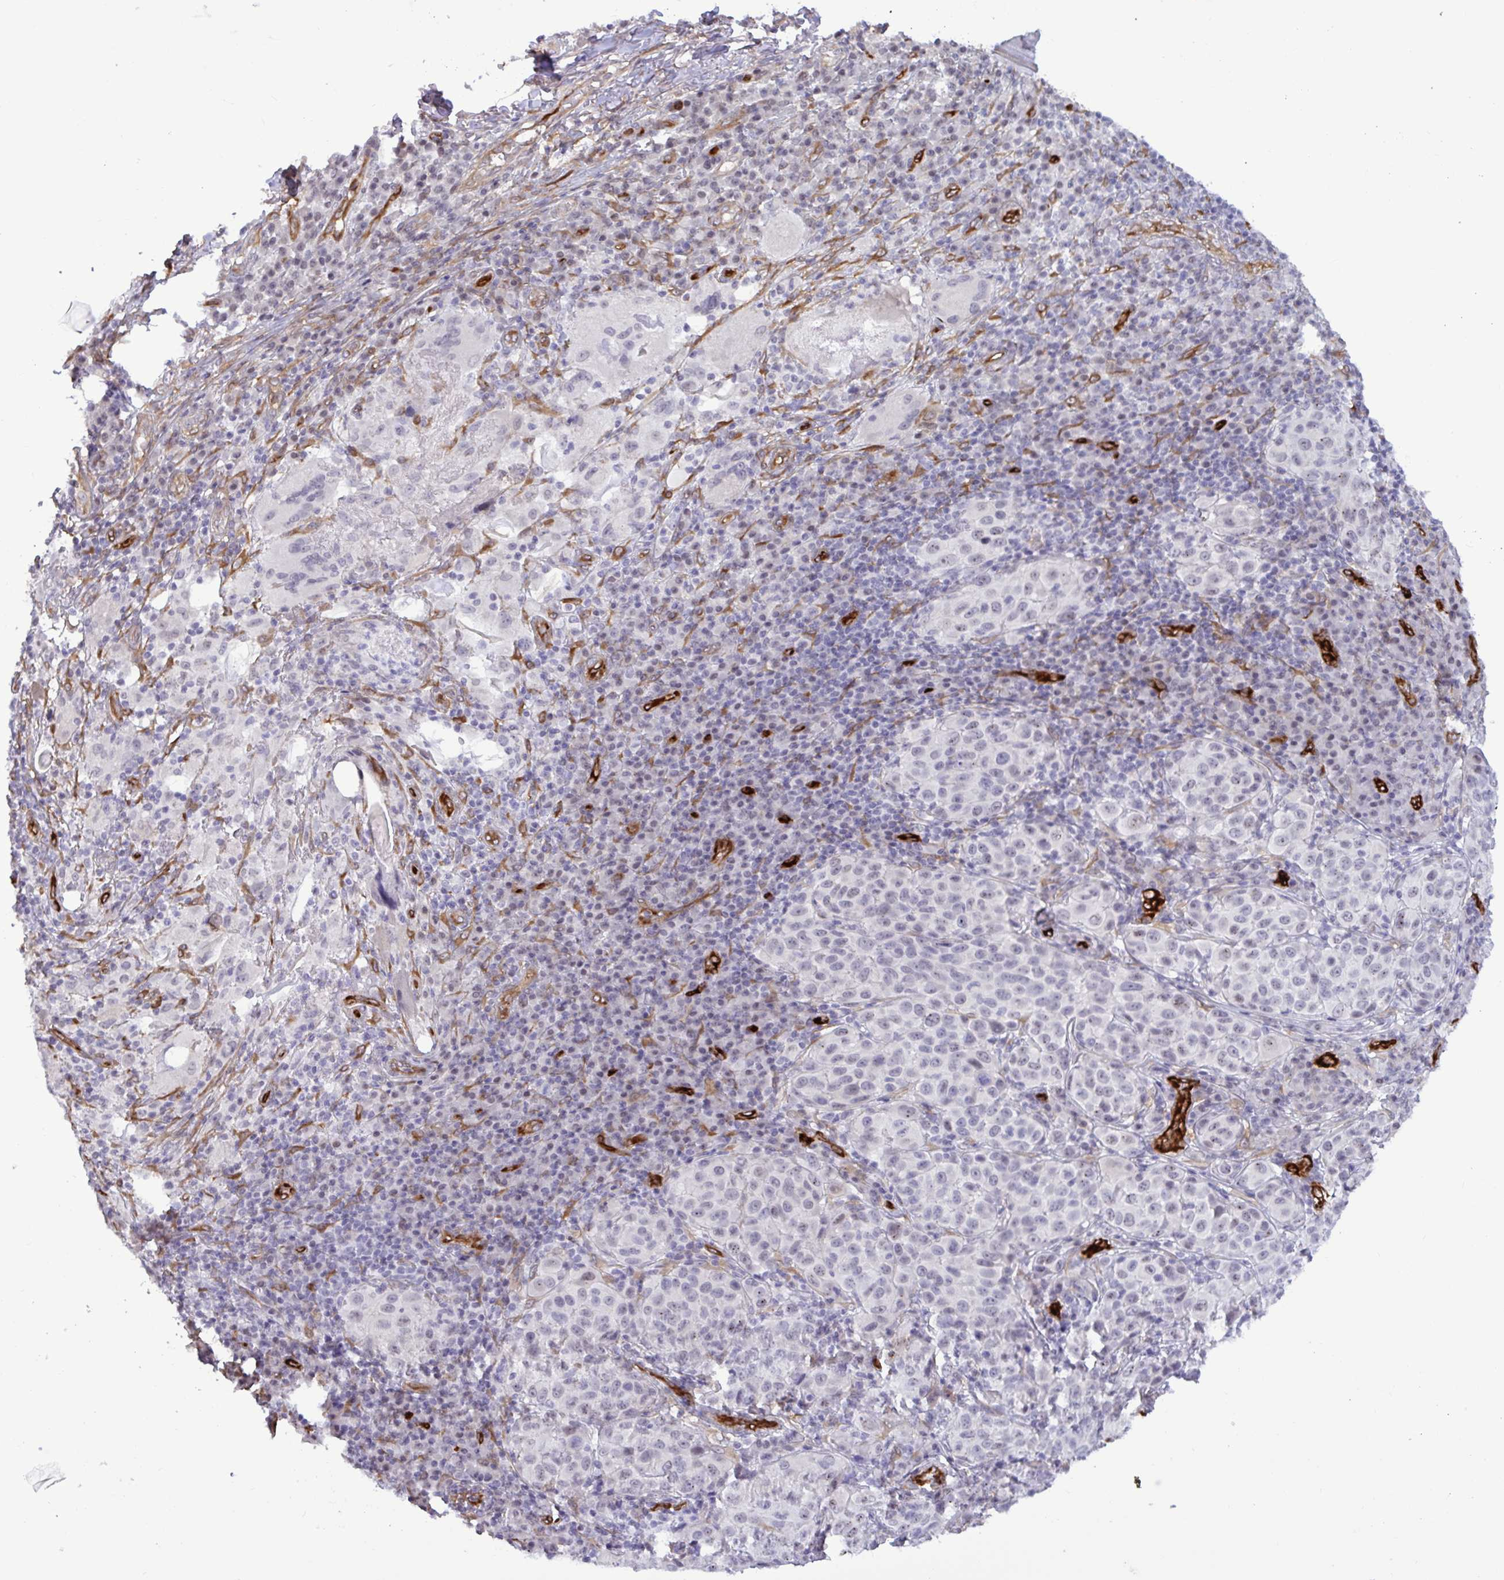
{"staining": {"intensity": "negative", "quantity": "none", "location": "none"}, "tissue": "melanoma", "cell_type": "Tumor cells", "image_type": "cancer", "snomed": [{"axis": "morphology", "description": "Malignant melanoma, NOS"}, {"axis": "topography", "description": "Skin"}], "caption": "High magnification brightfield microscopy of melanoma stained with DAB (brown) and counterstained with hematoxylin (blue): tumor cells show no significant staining. The staining is performed using DAB (3,3'-diaminobenzidine) brown chromogen with nuclei counter-stained in using hematoxylin.", "gene": "EML1", "patient": {"sex": "male", "age": 38}}